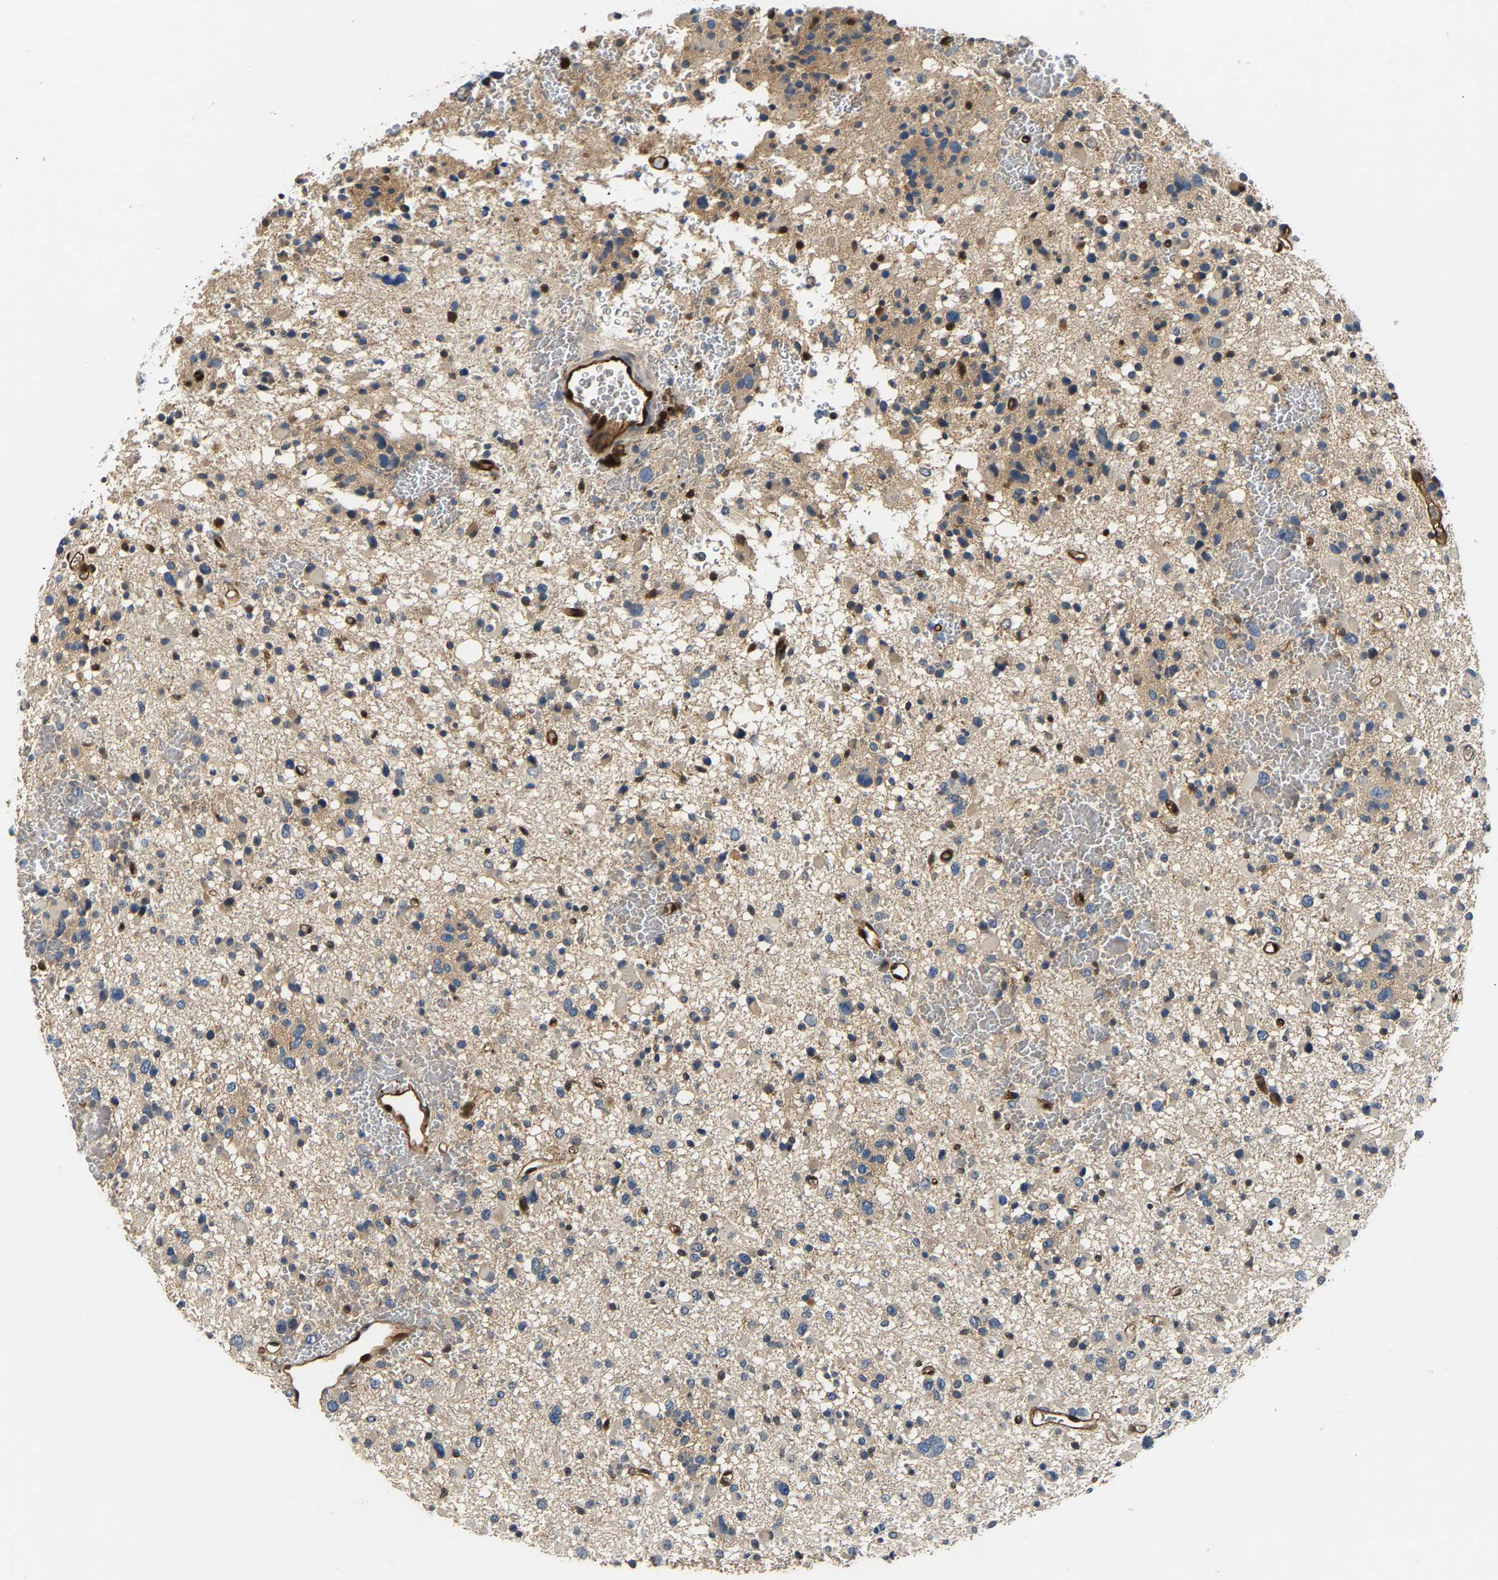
{"staining": {"intensity": "weak", "quantity": "<25%", "location": "cytoplasmic/membranous"}, "tissue": "glioma", "cell_type": "Tumor cells", "image_type": "cancer", "snomed": [{"axis": "morphology", "description": "Glioma, malignant, Low grade"}, {"axis": "topography", "description": "Brain"}], "caption": "Tumor cells show no significant positivity in glioma.", "gene": "GIMAP7", "patient": {"sex": "female", "age": 22}}